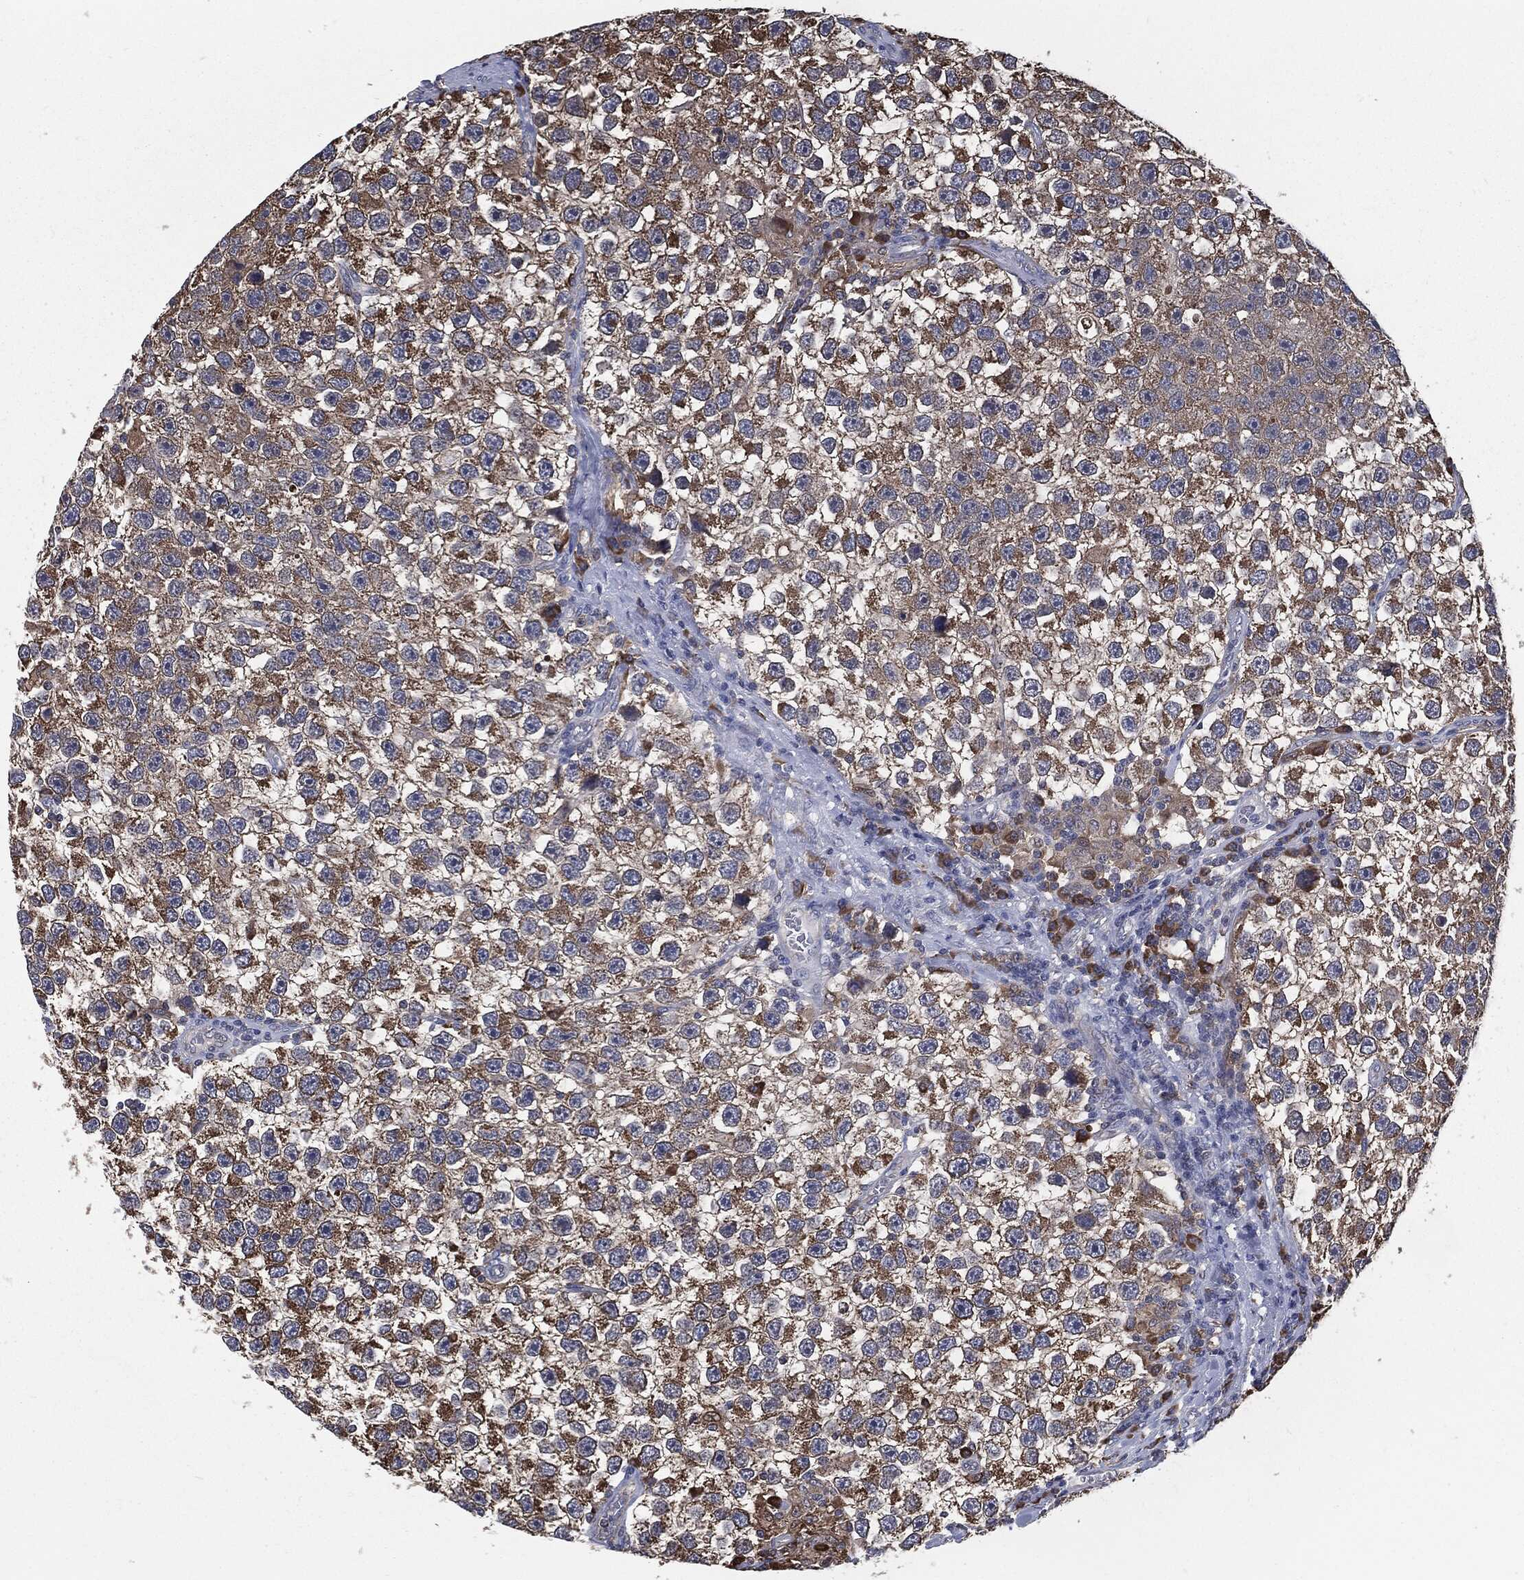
{"staining": {"intensity": "strong", "quantity": "25%-75%", "location": "cytoplasmic/membranous"}, "tissue": "testis cancer", "cell_type": "Tumor cells", "image_type": "cancer", "snomed": [{"axis": "morphology", "description": "Seminoma, NOS"}, {"axis": "topography", "description": "Testis"}], "caption": "Immunohistochemical staining of testis cancer exhibits high levels of strong cytoplasmic/membranous protein positivity in approximately 25%-75% of tumor cells. (Brightfield microscopy of DAB IHC at high magnification).", "gene": "PRDX4", "patient": {"sex": "male", "age": 26}}